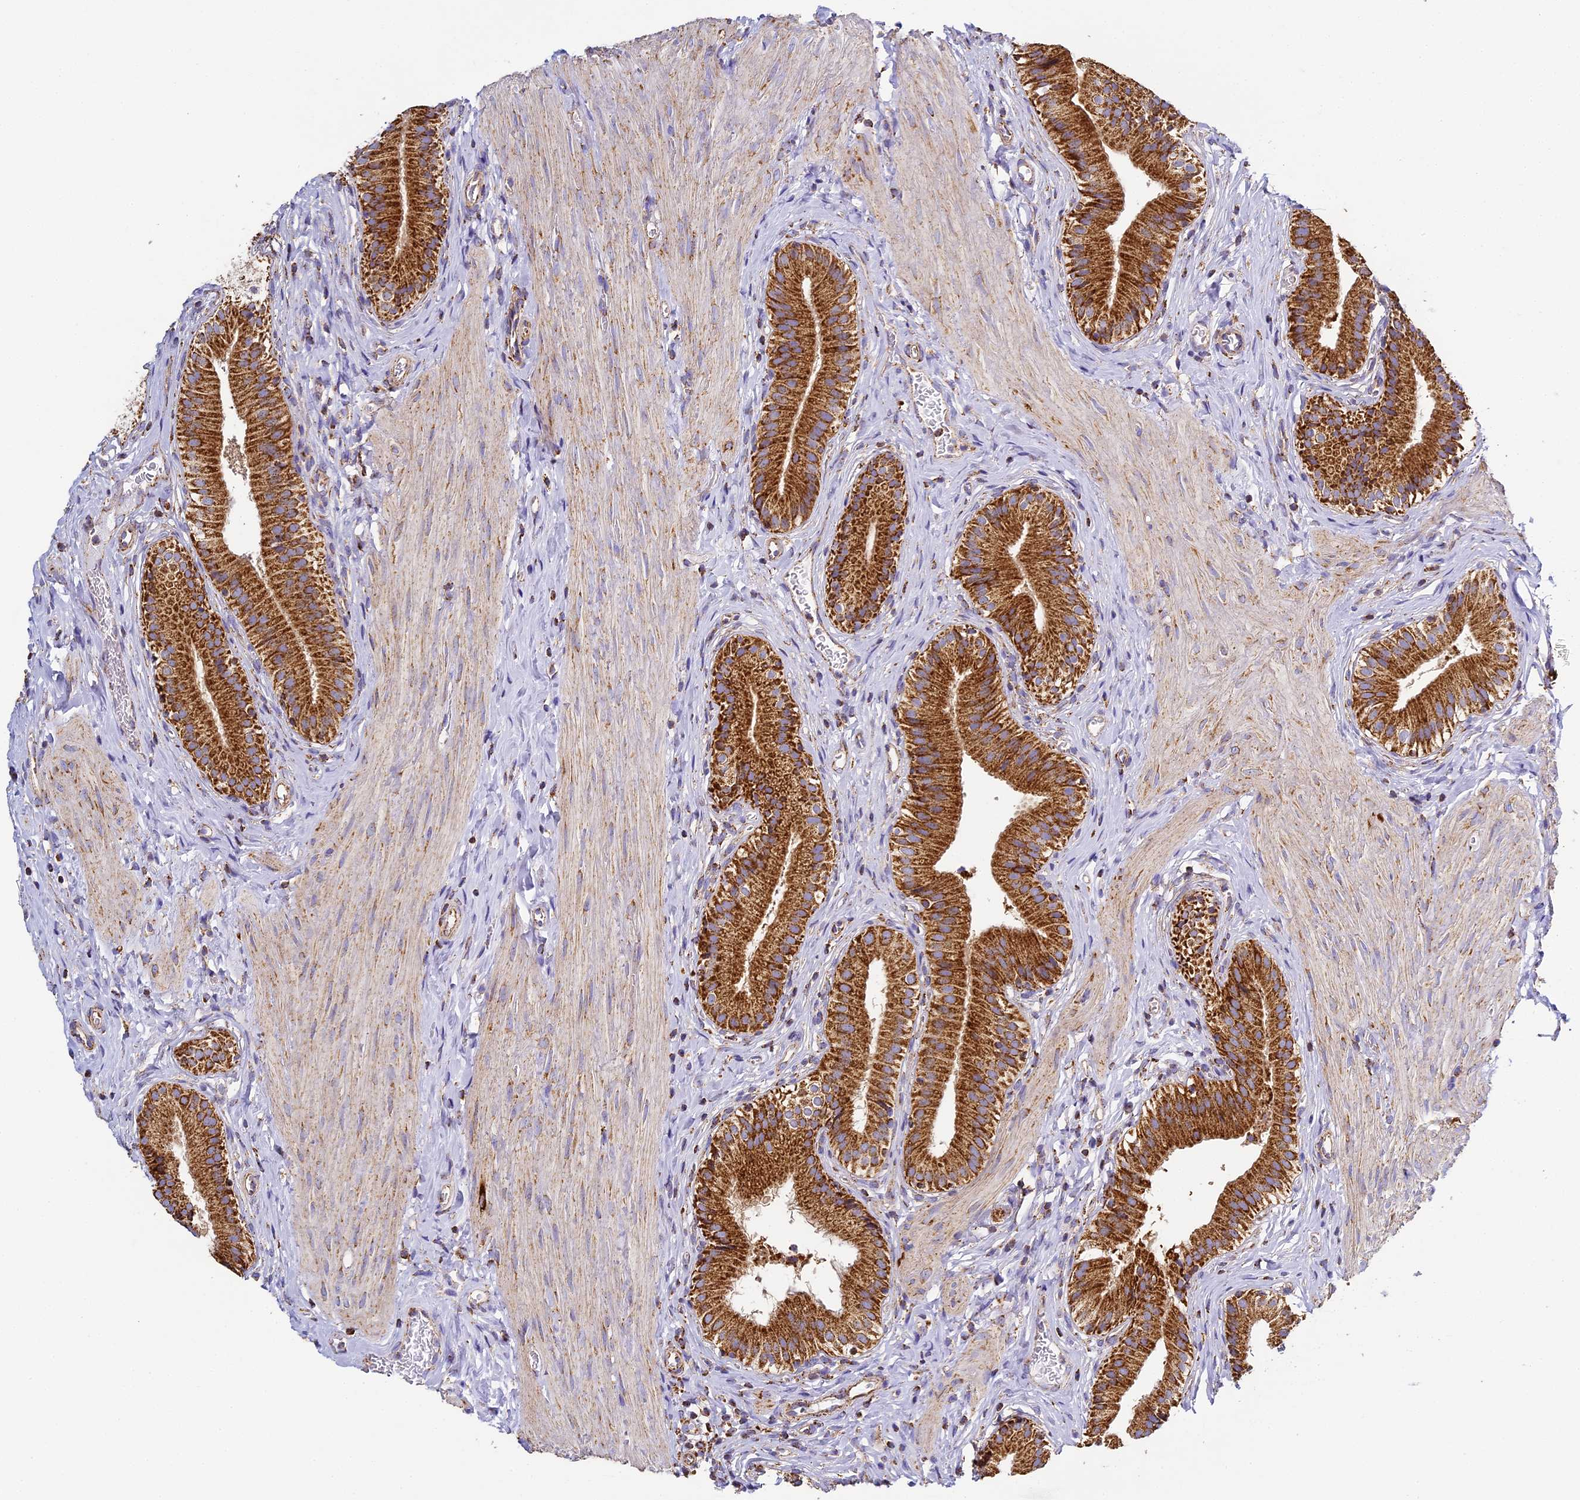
{"staining": {"intensity": "strong", "quantity": ">75%", "location": "cytoplasmic/membranous"}, "tissue": "gallbladder", "cell_type": "Glandular cells", "image_type": "normal", "snomed": [{"axis": "morphology", "description": "Normal tissue, NOS"}, {"axis": "topography", "description": "Gallbladder"}], "caption": "A brown stain shows strong cytoplasmic/membranous expression of a protein in glandular cells of benign gallbladder.", "gene": "STK17A", "patient": {"sex": "female", "age": 47}}